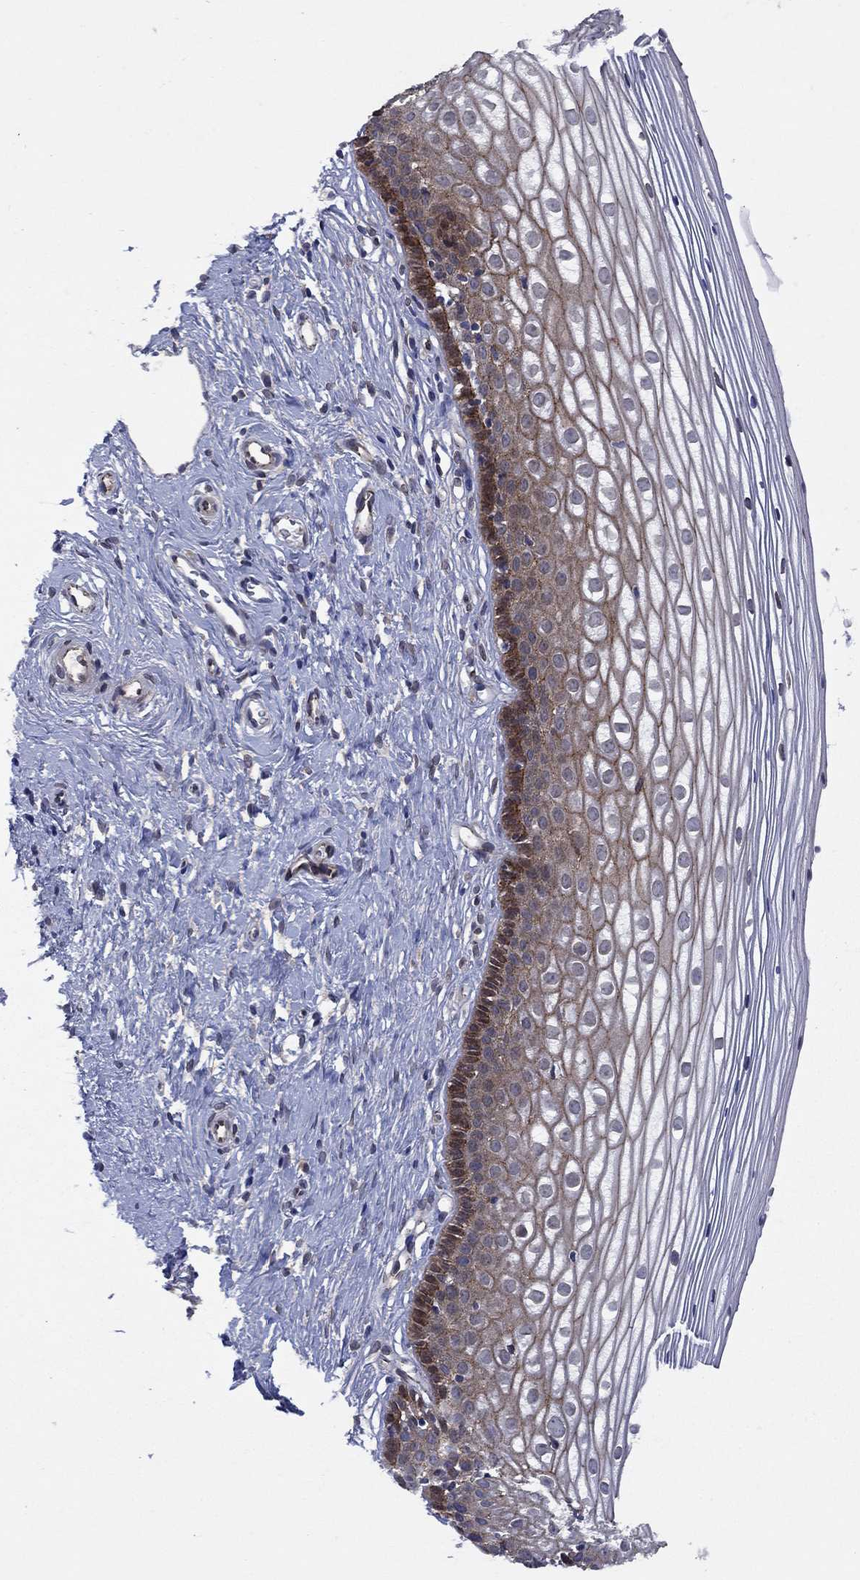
{"staining": {"intensity": "moderate", "quantity": "<25%", "location": "cytoplasmic/membranous"}, "tissue": "cervix", "cell_type": "Glandular cells", "image_type": "normal", "snomed": [{"axis": "morphology", "description": "Normal tissue, NOS"}, {"axis": "topography", "description": "Cervix"}], "caption": "A brown stain highlights moderate cytoplasmic/membranous staining of a protein in glandular cells of normal human cervix. The staining is performed using DAB (3,3'-diaminobenzidine) brown chromogen to label protein expression. The nuclei are counter-stained blue using hematoxylin.", "gene": "EMC9", "patient": {"sex": "female", "age": 40}}